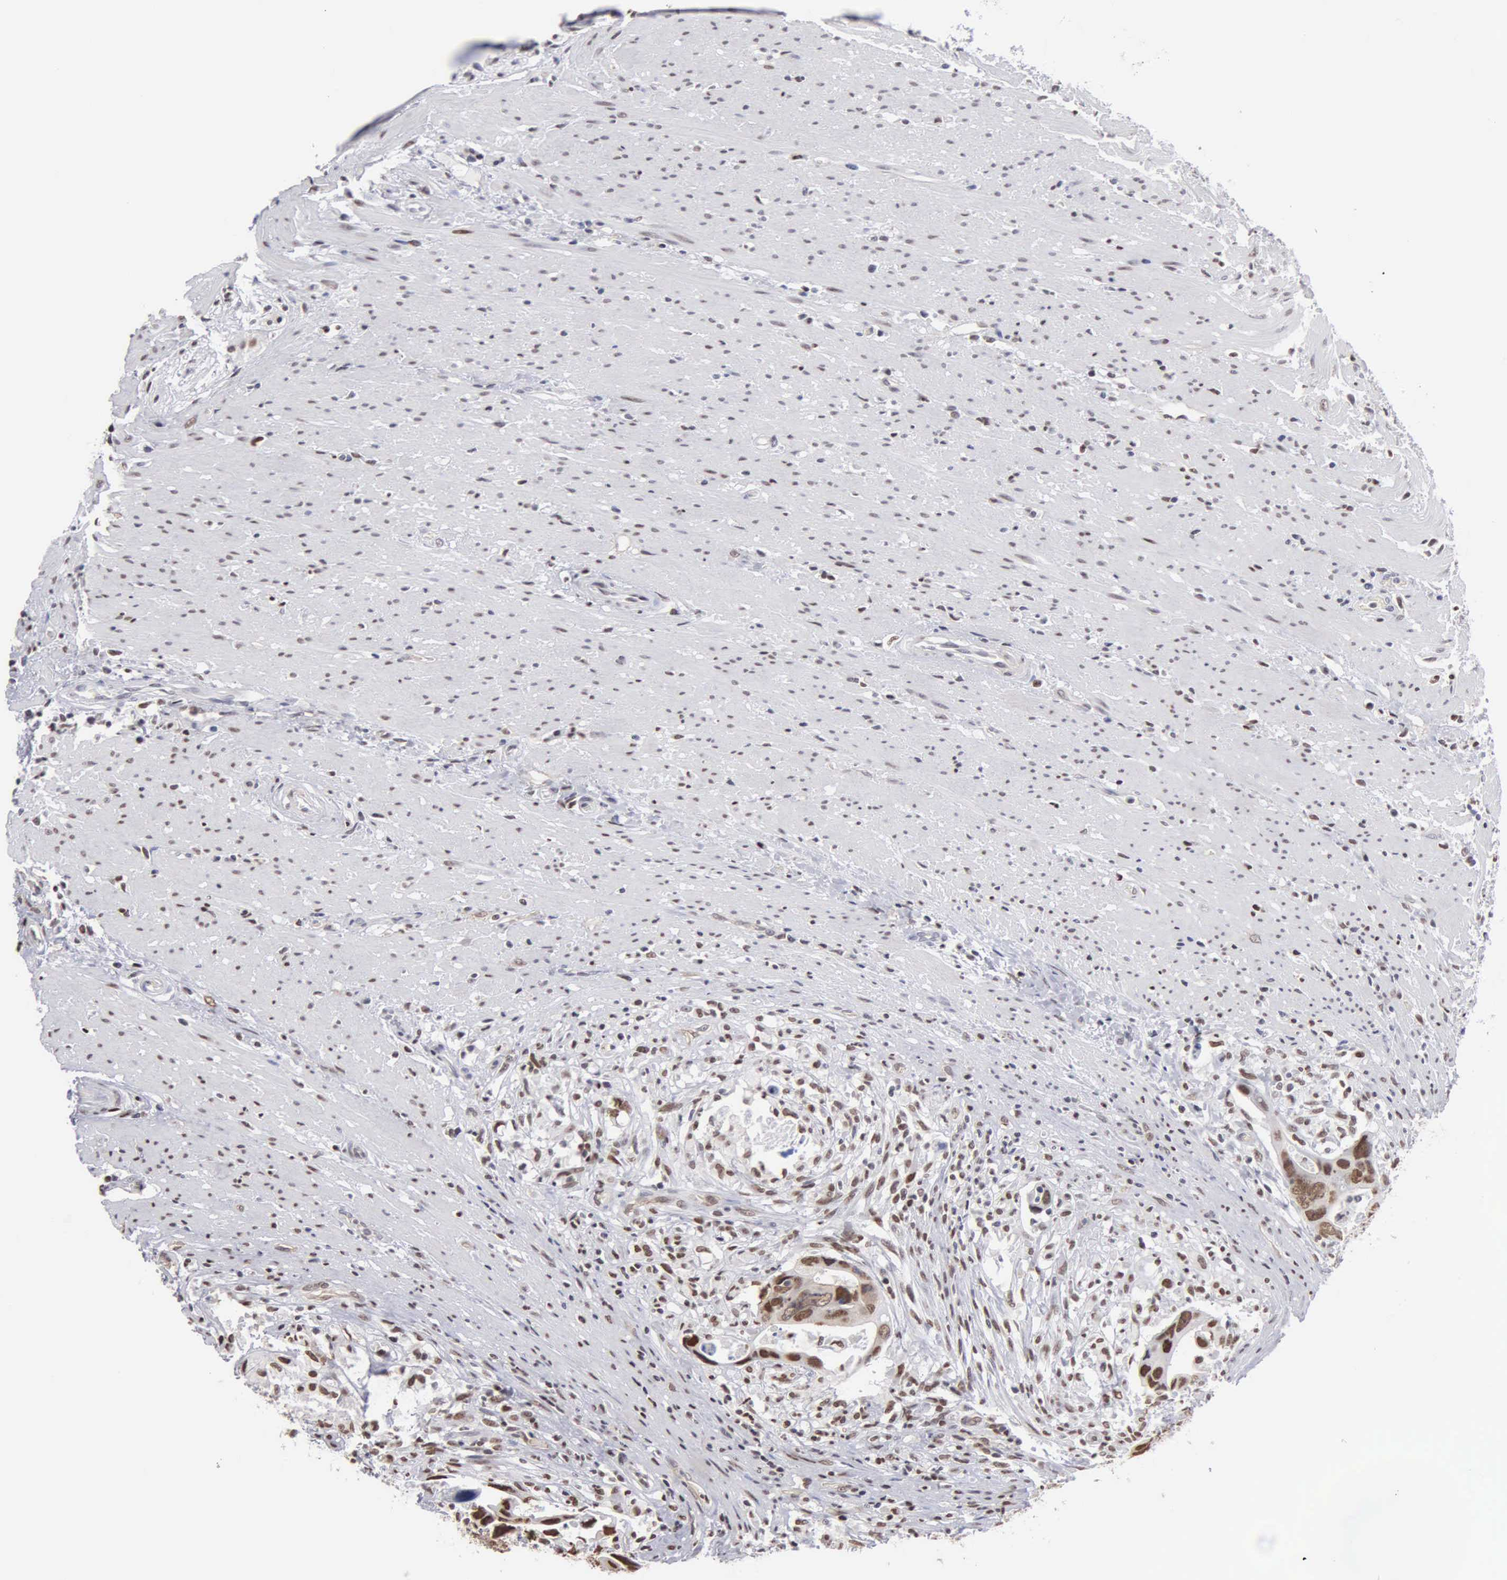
{"staining": {"intensity": "strong", "quantity": ">75%", "location": "nuclear"}, "tissue": "colorectal cancer", "cell_type": "Tumor cells", "image_type": "cancer", "snomed": [{"axis": "morphology", "description": "Adenocarcinoma, NOS"}, {"axis": "topography", "description": "Rectum"}], "caption": "IHC (DAB) staining of colorectal adenocarcinoma exhibits strong nuclear protein positivity in about >75% of tumor cells.", "gene": "CCNG1", "patient": {"sex": "male", "age": 53}}